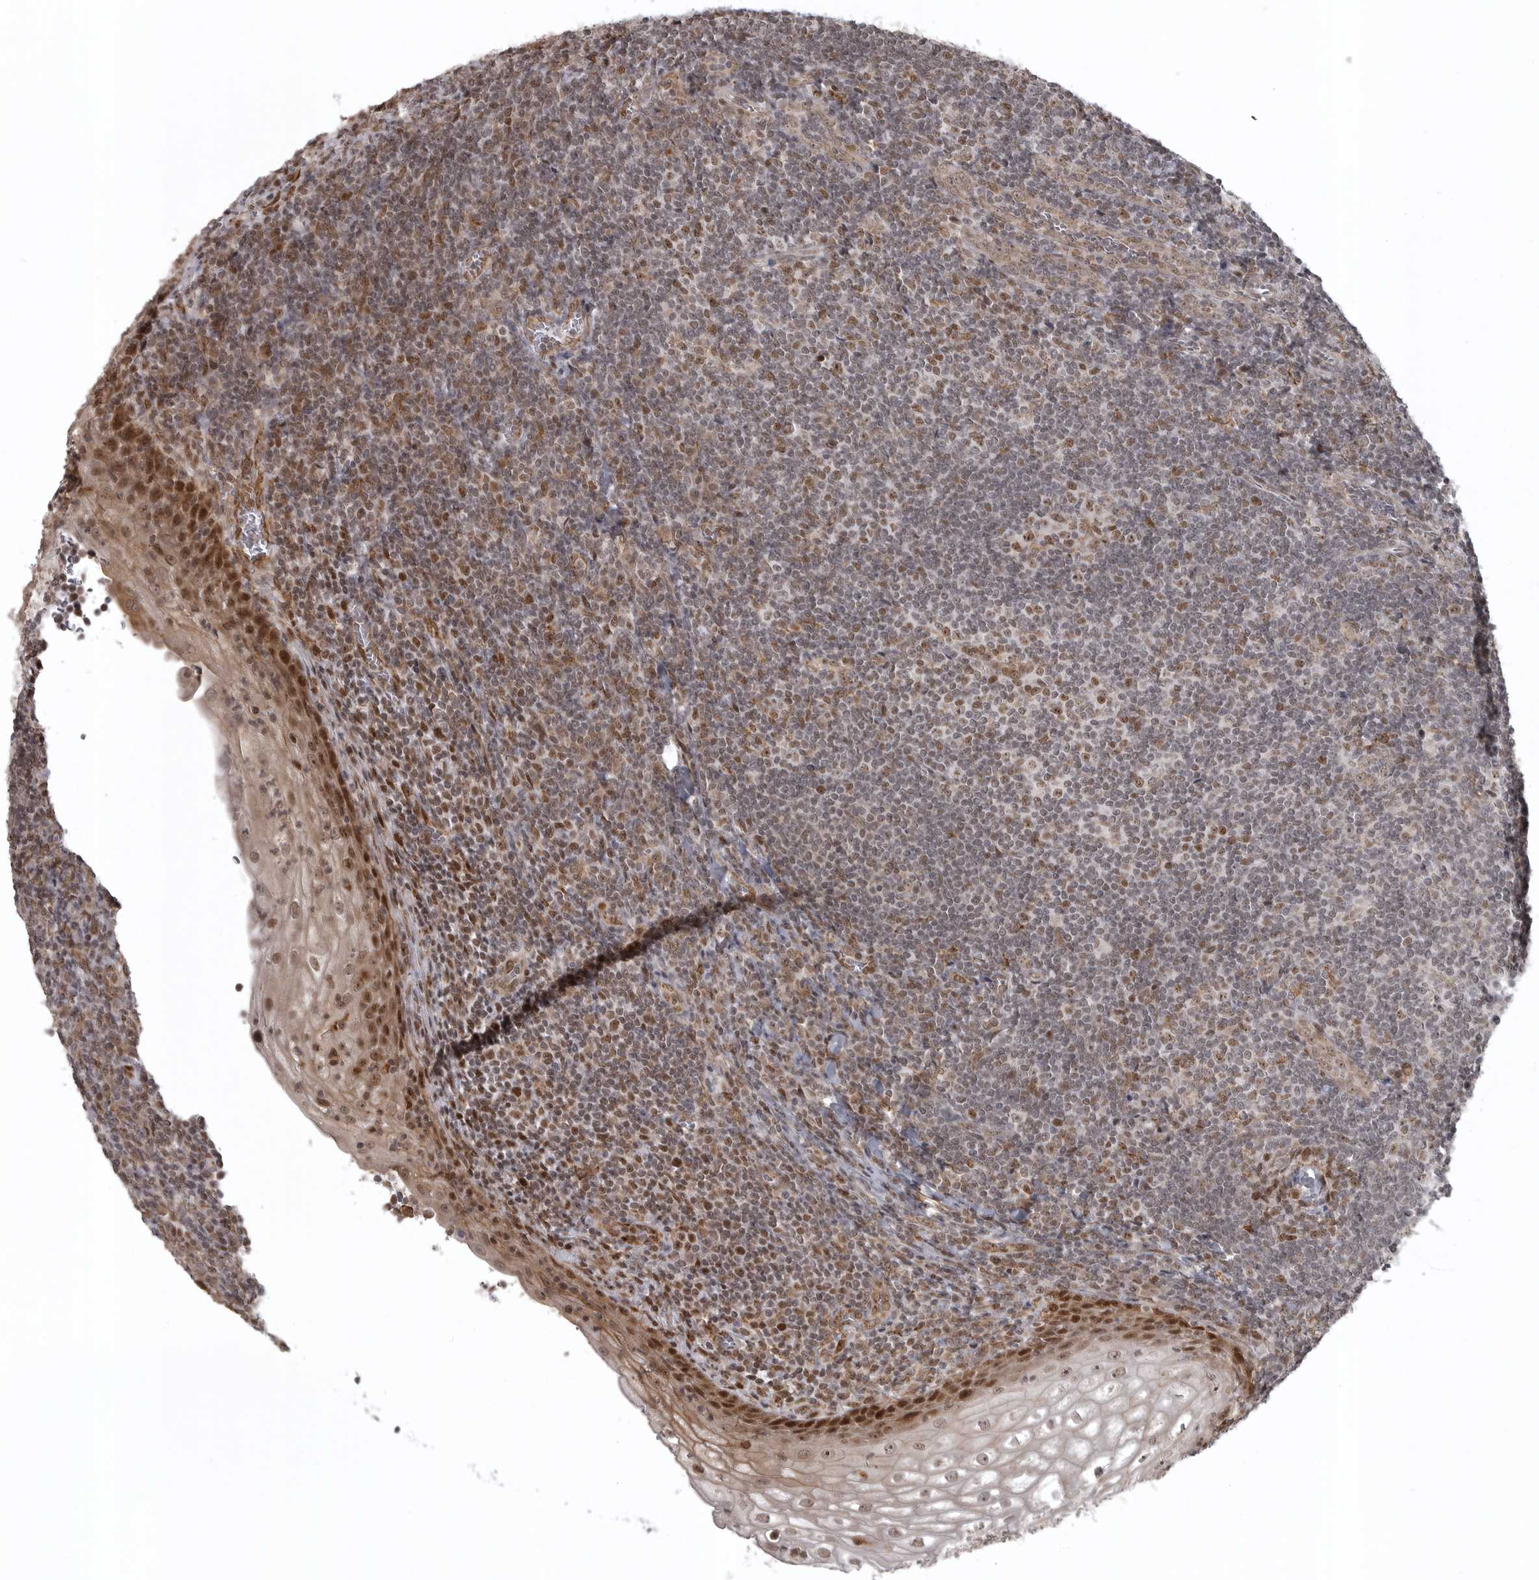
{"staining": {"intensity": "moderate", "quantity": ">75%", "location": "nuclear"}, "tissue": "tonsil", "cell_type": "Germinal center cells", "image_type": "normal", "snomed": [{"axis": "morphology", "description": "Normal tissue, NOS"}, {"axis": "topography", "description": "Tonsil"}], "caption": "Immunohistochemistry (IHC) micrograph of unremarkable tonsil: tonsil stained using IHC reveals medium levels of moderate protein expression localized specifically in the nuclear of germinal center cells, appearing as a nuclear brown color.", "gene": "ISG20L2", "patient": {"sex": "male", "age": 37}}